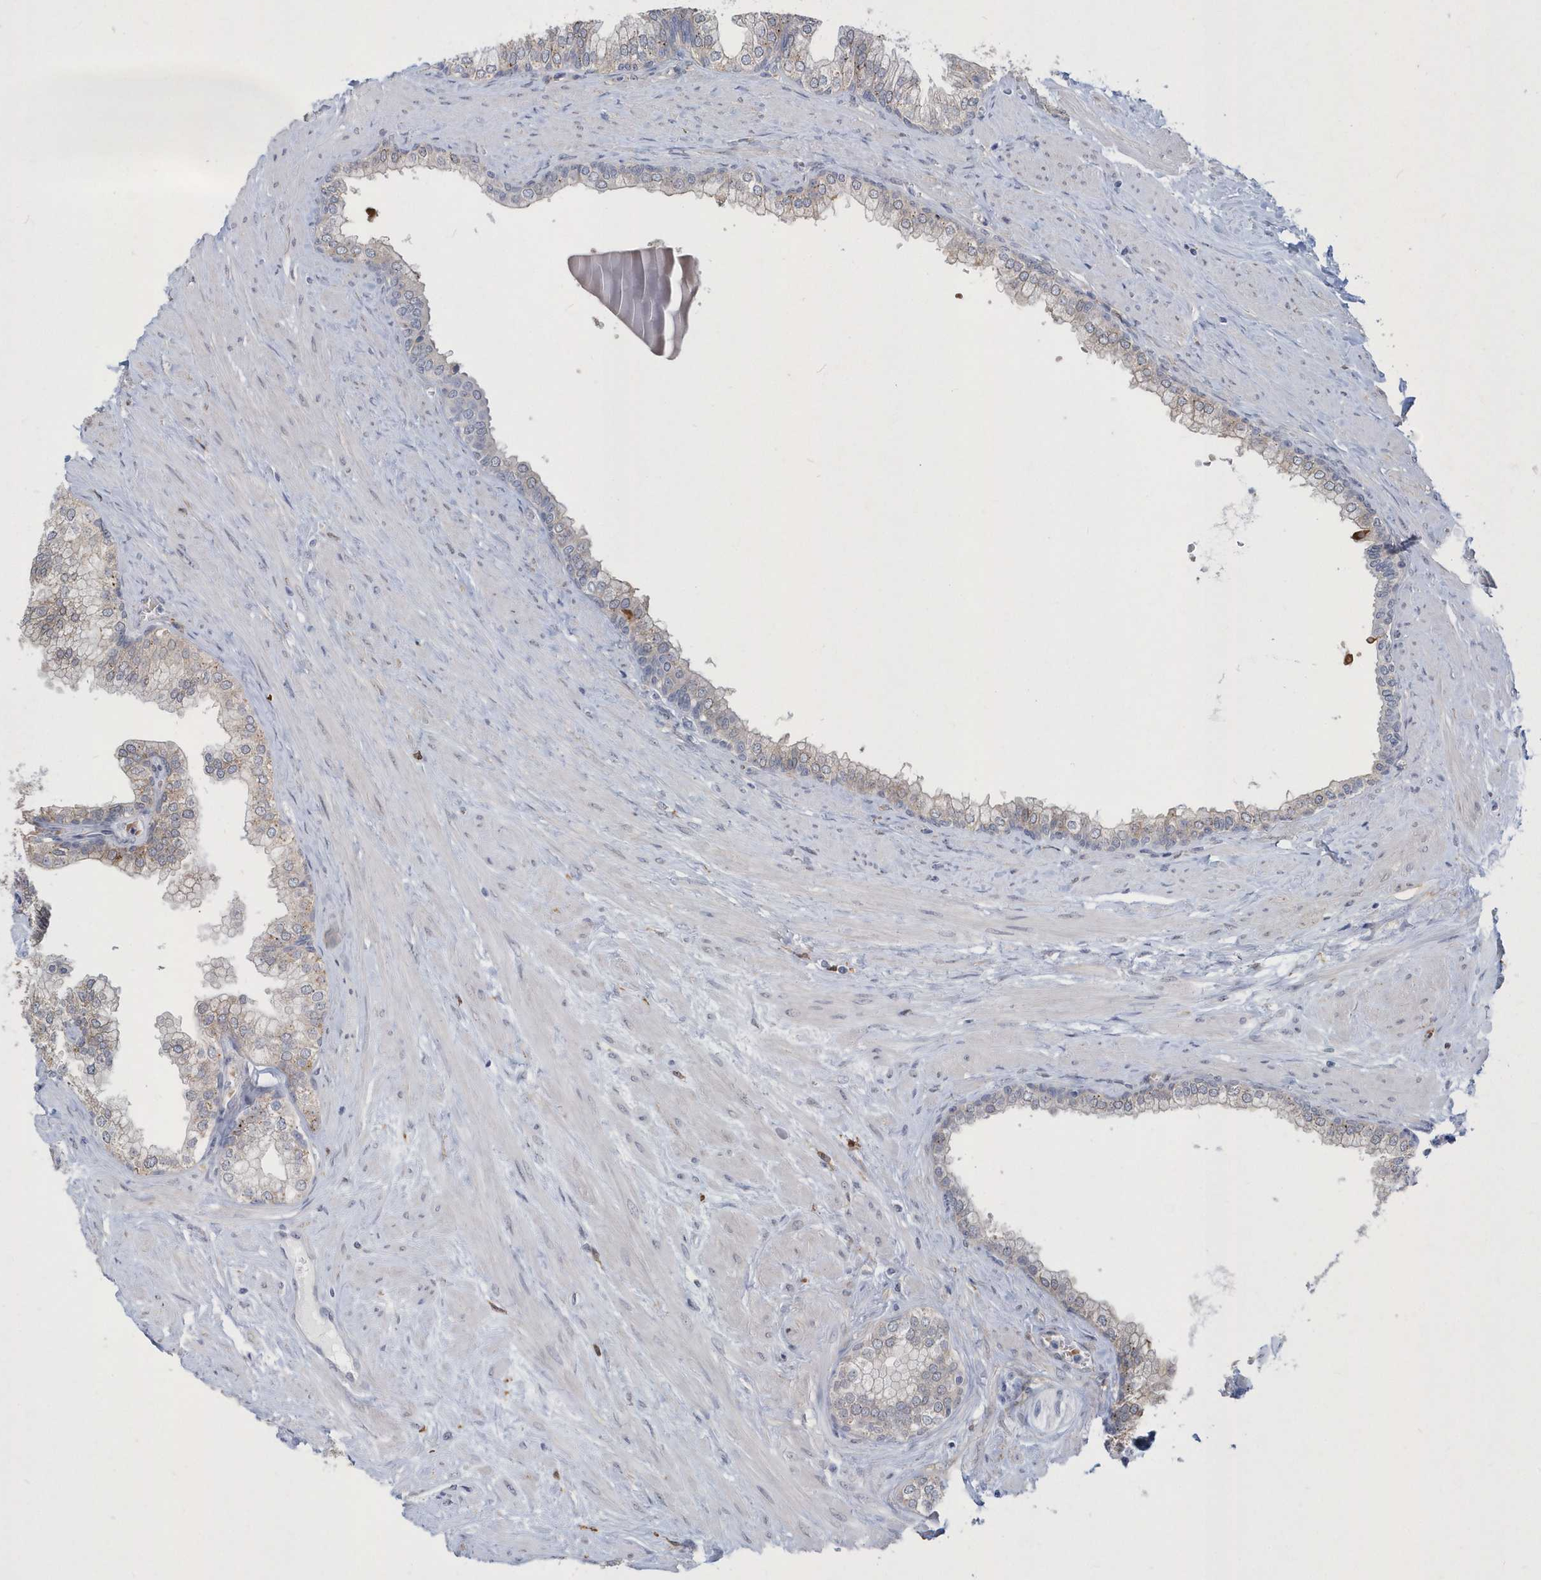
{"staining": {"intensity": "moderate", "quantity": "<25%", "location": "cytoplasmic/membranous"}, "tissue": "prostate", "cell_type": "Glandular cells", "image_type": "normal", "snomed": [{"axis": "morphology", "description": "Normal tissue, NOS"}, {"axis": "morphology", "description": "Urothelial carcinoma, Low grade"}, {"axis": "topography", "description": "Urinary bladder"}, {"axis": "topography", "description": "Prostate"}], "caption": "This micrograph displays immunohistochemistry (IHC) staining of unremarkable human prostate, with low moderate cytoplasmic/membranous staining in about <25% of glandular cells.", "gene": "TSPEAR", "patient": {"sex": "male", "age": 60}}